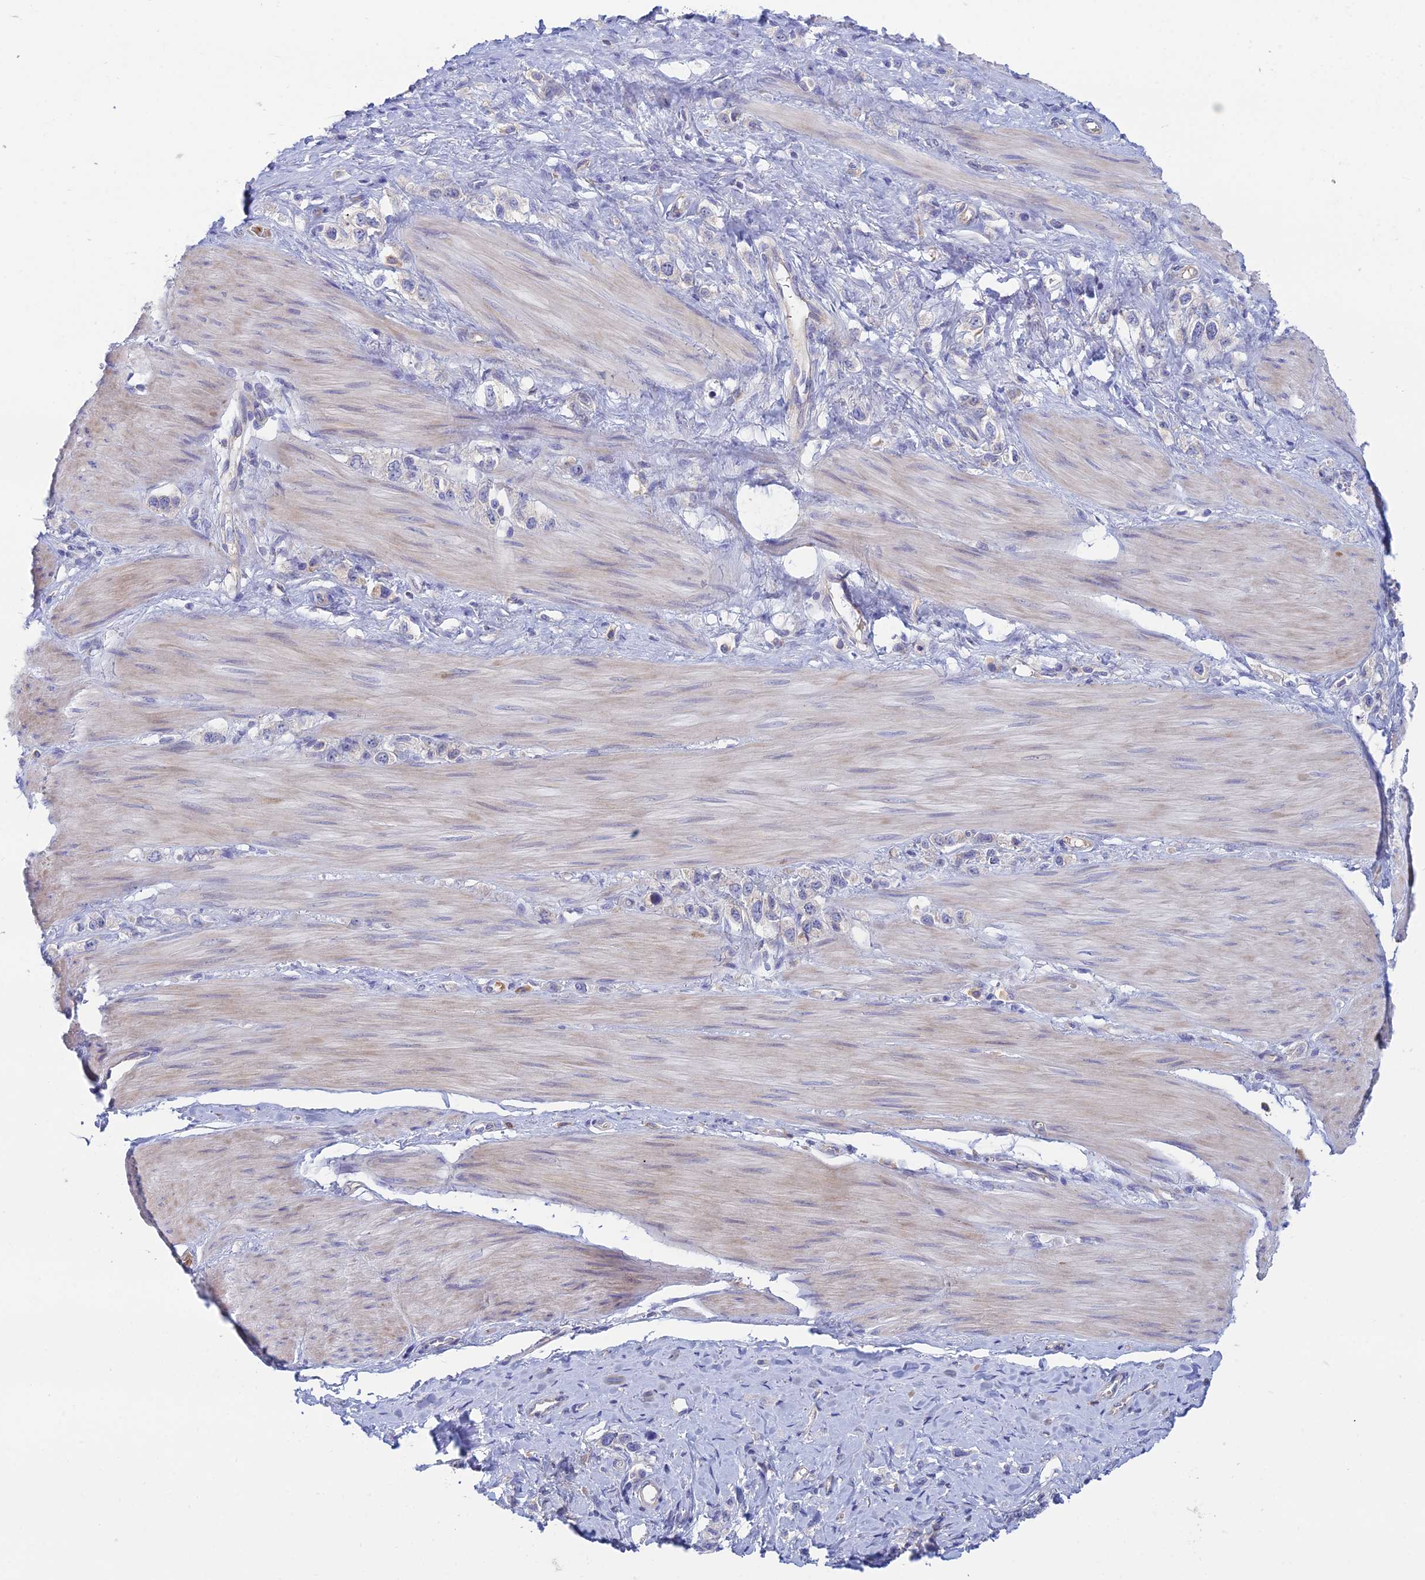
{"staining": {"intensity": "negative", "quantity": "none", "location": "none"}, "tissue": "stomach cancer", "cell_type": "Tumor cells", "image_type": "cancer", "snomed": [{"axis": "morphology", "description": "Adenocarcinoma, NOS"}, {"axis": "topography", "description": "Stomach"}], "caption": "Immunohistochemistry (IHC) micrograph of human stomach cancer stained for a protein (brown), which demonstrates no positivity in tumor cells. (DAB (3,3'-diaminobenzidine) immunohistochemistry, high magnification).", "gene": "ZNF564", "patient": {"sex": "female", "age": 65}}